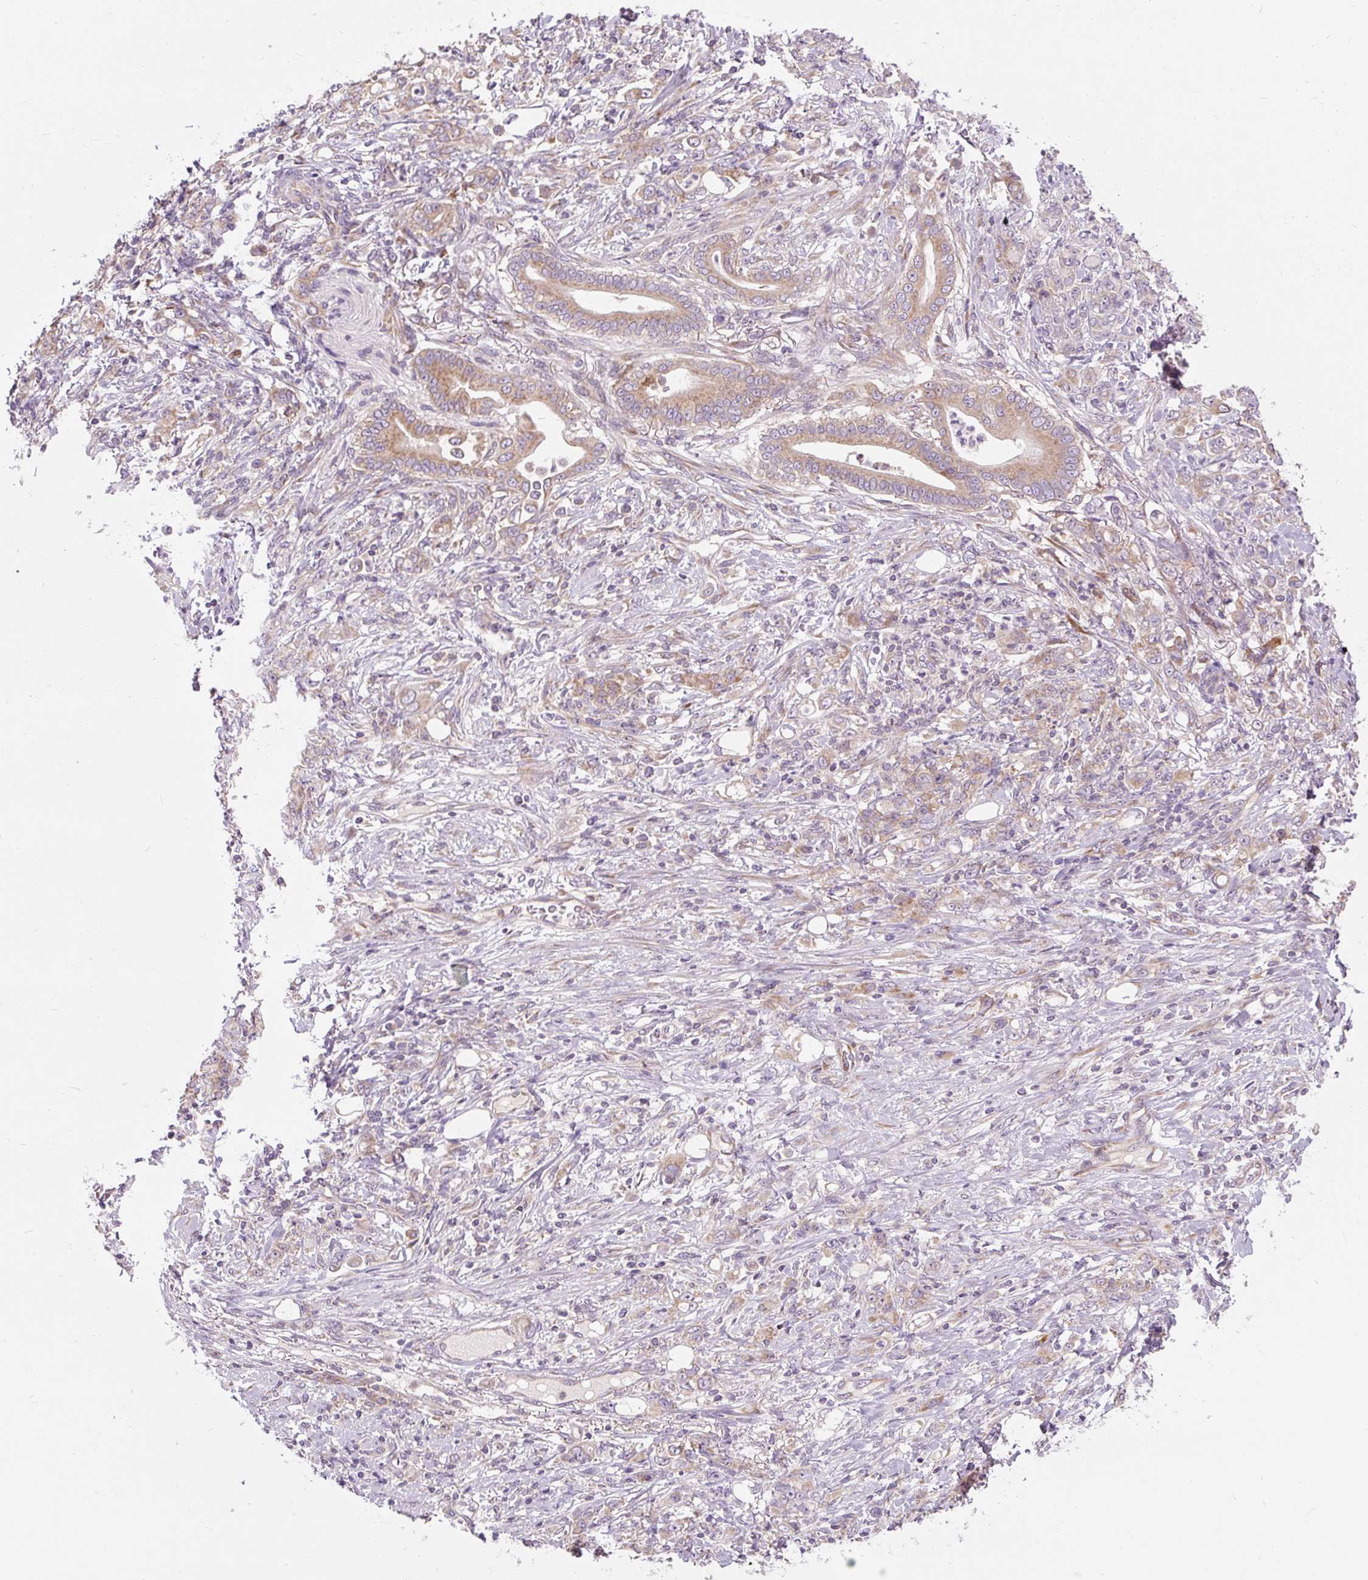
{"staining": {"intensity": "moderate", "quantity": ">75%", "location": "cytoplasmic/membranous"}, "tissue": "stomach cancer", "cell_type": "Tumor cells", "image_type": "cancer", "snomed": [{"axis": "morphology", "description": "Adenocarcinoma, NOS"}, {"axis": "topography", "description": "Stomach"}], "caption": "IHC of stomach cancer (adenocarcinoma) demonstrates medium levels of moderate cytoplasmic/membranous staining in about >75% of tumor cells.", "gene": "PRSS48", "patient": {"sex": "female", "age": 79}}